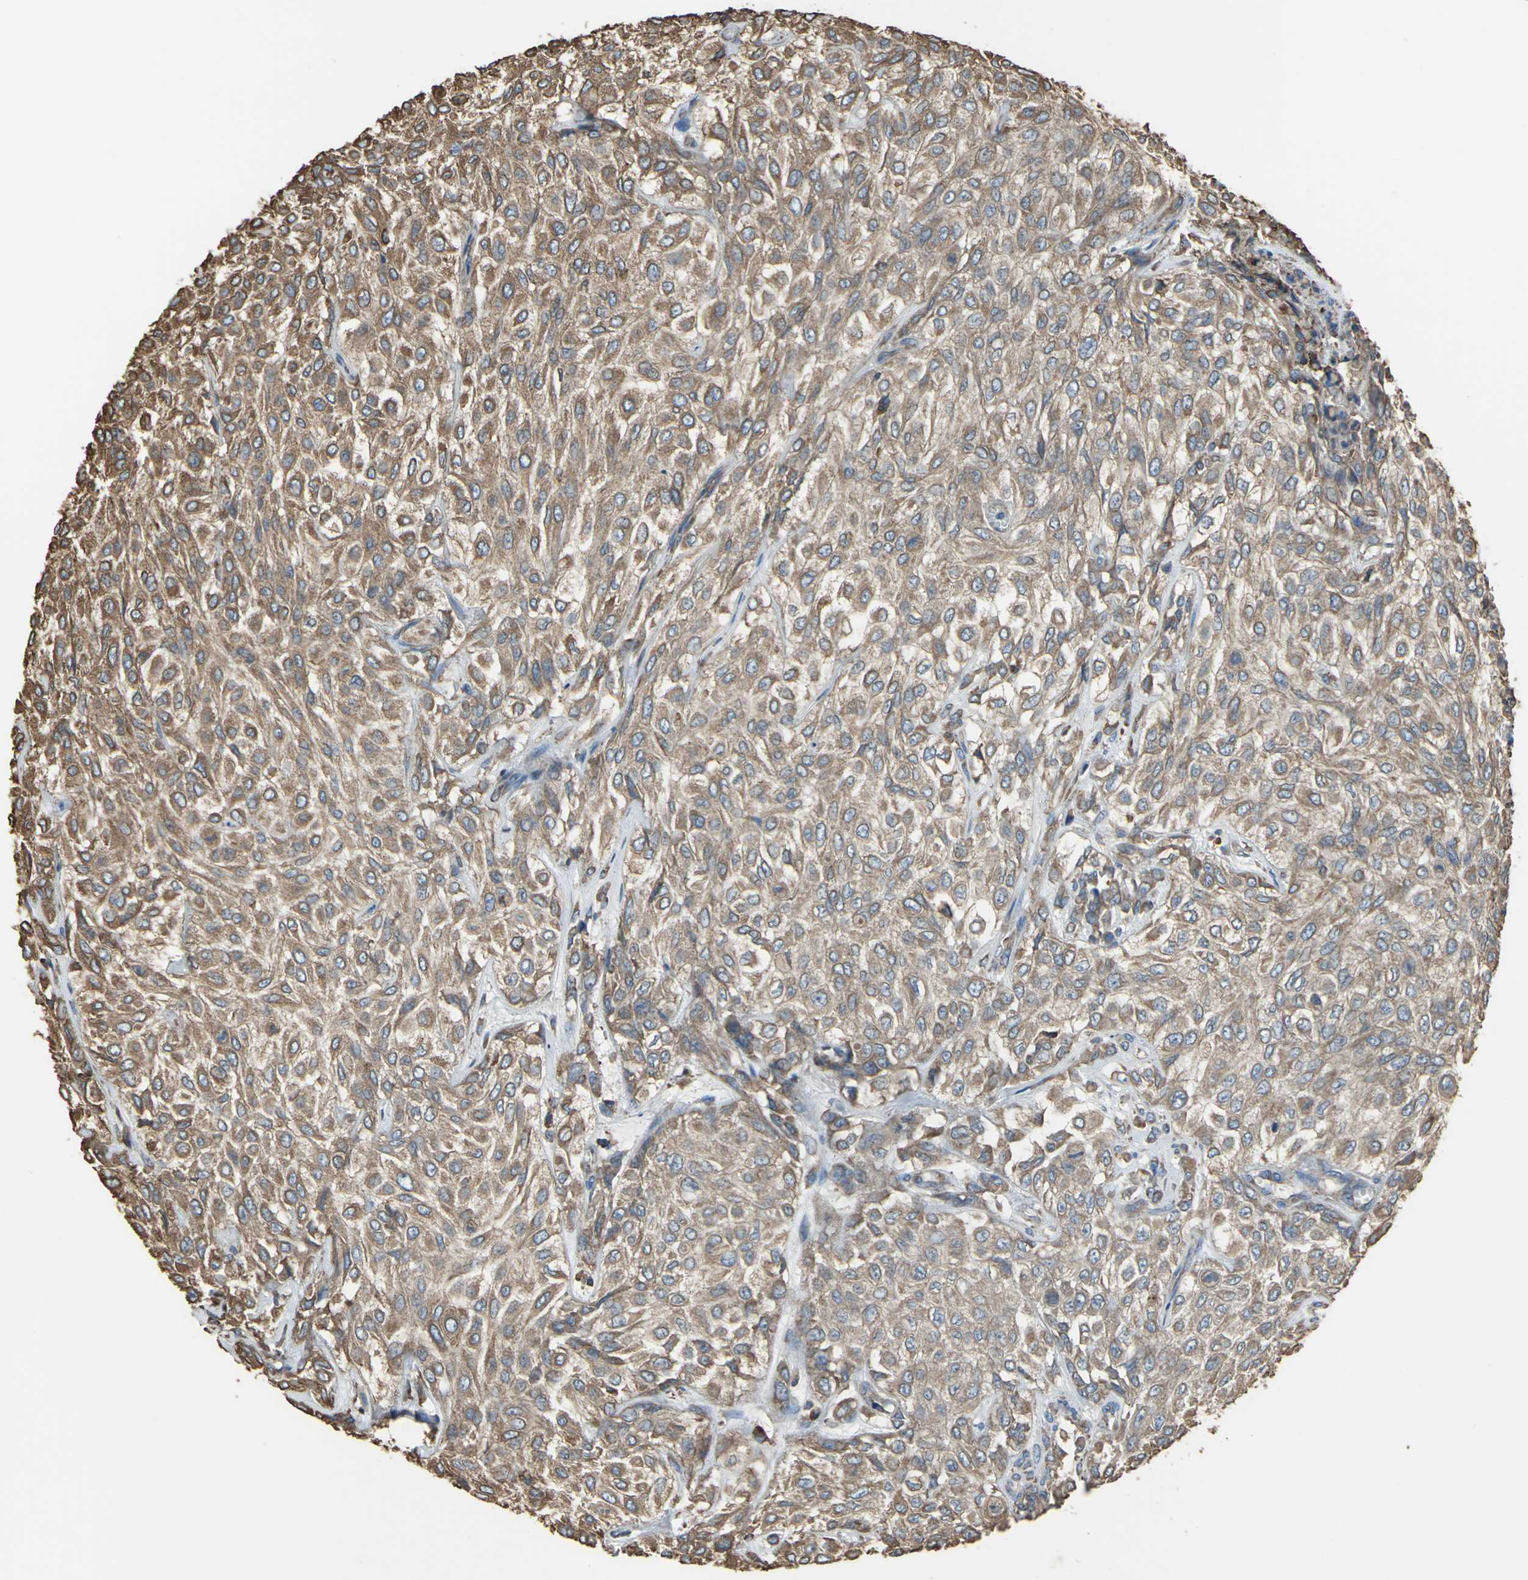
{"staining": {"intensity": "strong", "quantity": ">75%", "location": "cytoplasmic/membranous"}, "tissue": "urothelial cancer", "cell_type": "Tumor cells", "image_type": "cancer", "snomed": [{"axis": "morphology", "description": "Urothelial carcinoma, High grade"}, {"axis": "topography", "description": "Urinary bladder"}], "caption": "Urothelial carcinoma (high-grade) stained for a protein (brown) exhibits strong cytoplasmic/membranous positive expression in about >75% of tumor cells.", "gene": "GPANK1", "patient": {"sex": "male", "age": 57}}